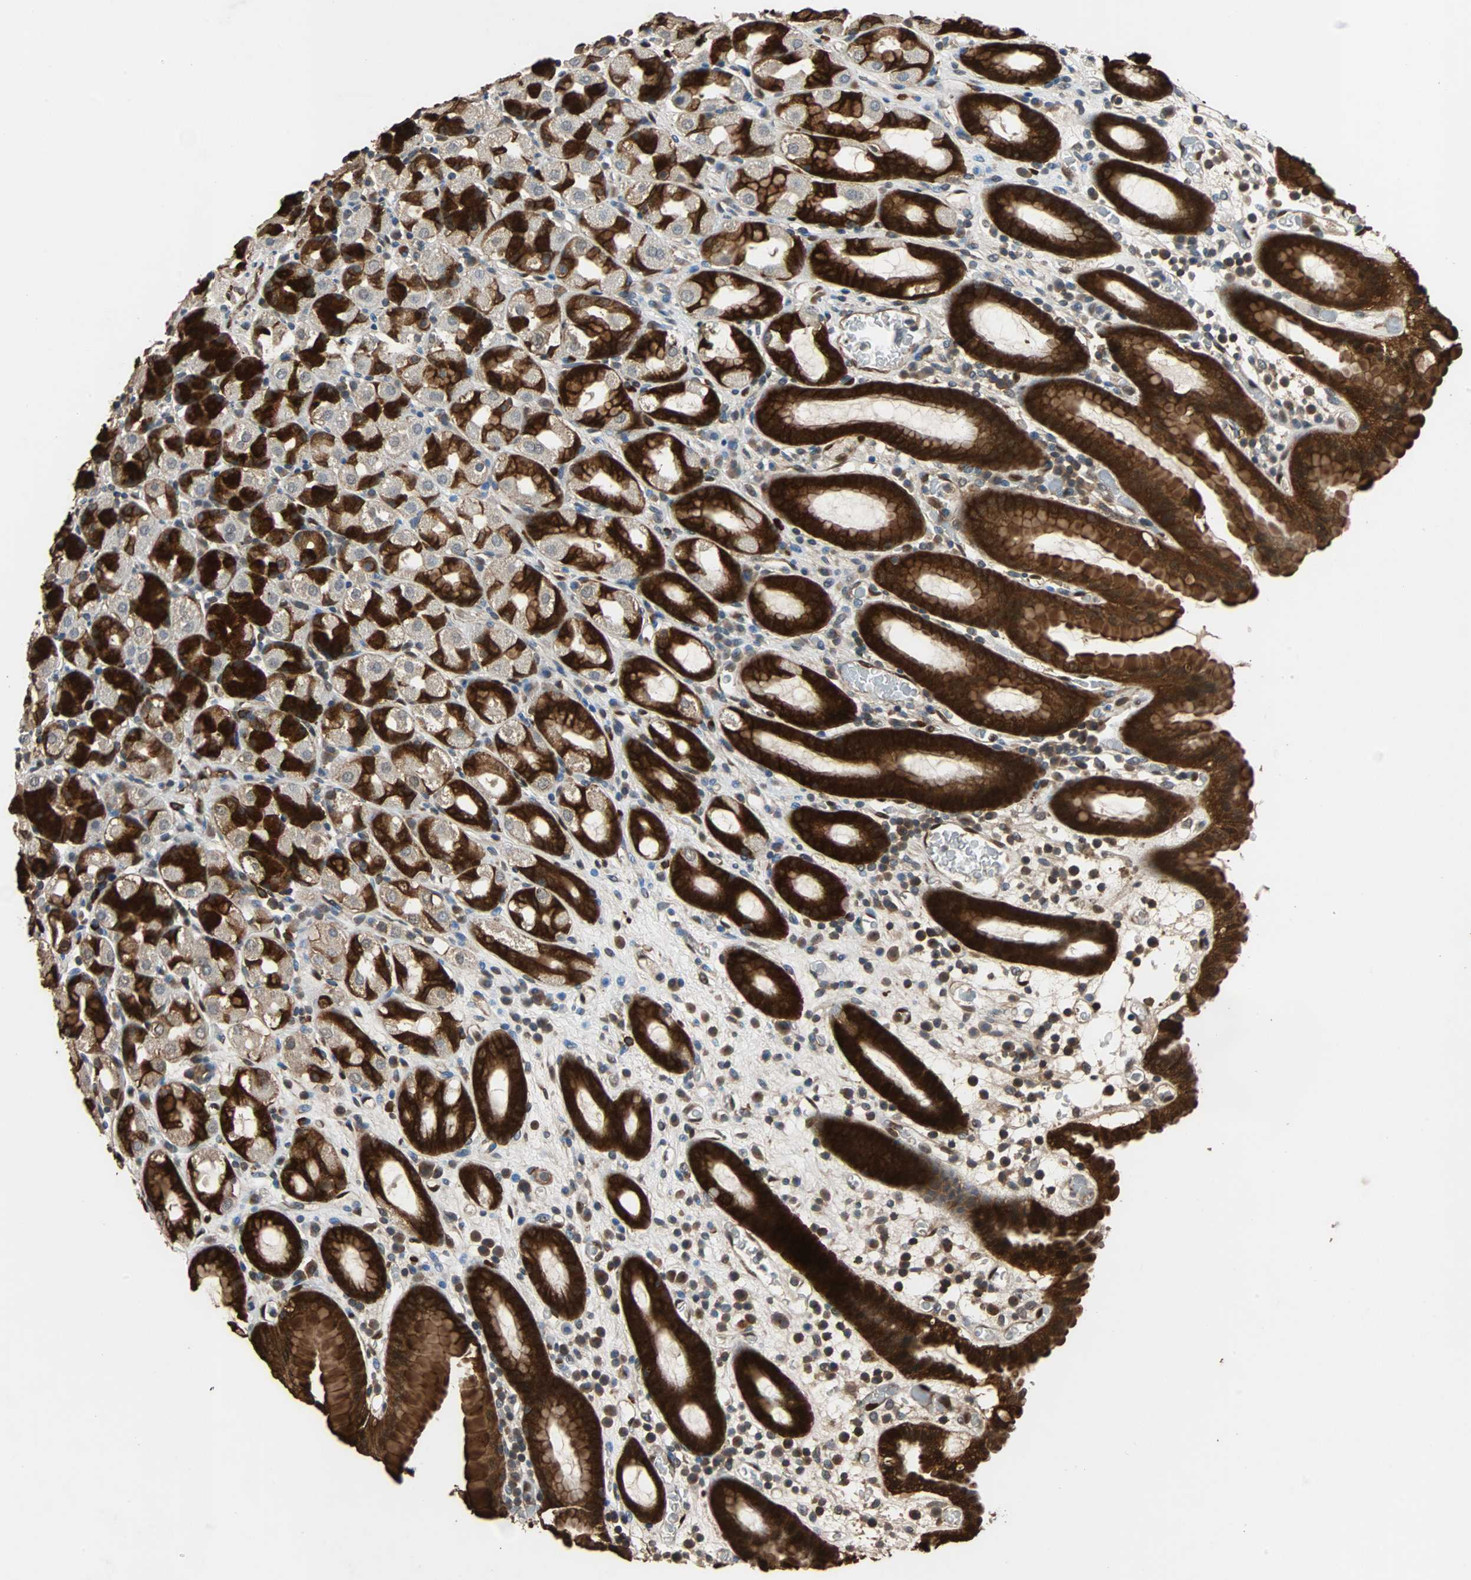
{"staining": {"intensity": "strong", "quantity": ">75%", "location": "cytoplasmic/membranous"}, "tissue": "stomach", "cell_type": "Glandular cells", "image_type": "normal", "snomed": [{"axis": "morphology", "description": "Normal tissue, NOS"}, {"axis": "topography", "description": "Stomach, upper"}], "caption": "A high amount of strong cytoplasmic/membranous expression is seen in approximately >75% of glandular cells in benign stomach.", "gene": "NDRG1", "patient": {"sex": "male", "age": 68}}